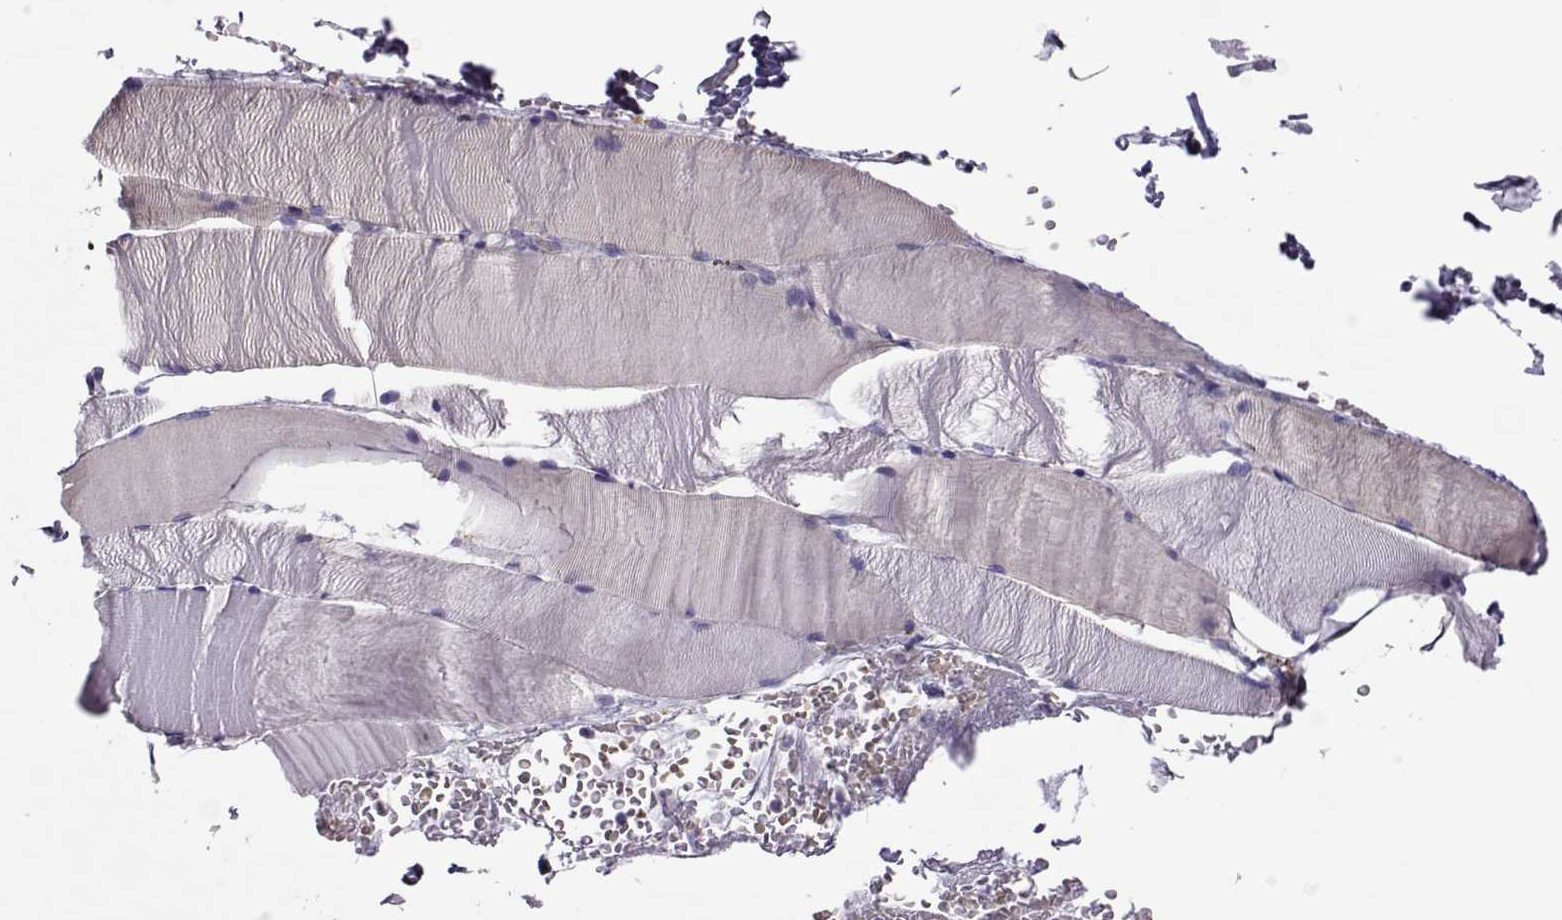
{"staining": {"intensity": "negative", "quantity": "none", "location": "none"}, "tissue": "skeletal muscle", "cell_type": "Myocytes", "image_type": "normal", "snomed": [{"axis": "morphology", "description": "Normal tissue, NOS"}, {"axis": "topography", "description": "Skeletal muscle"}], "caption": "An image of skeletal muscle stained for a protein demonstrates no brown staining in myocytes. (Brightfield microscopy of DAB (3,3'-diaminobenzidine) immunohistochemistry at high magnification).", "gene": "LINGO1", "patient": {"sex": "female", "age": 37}}